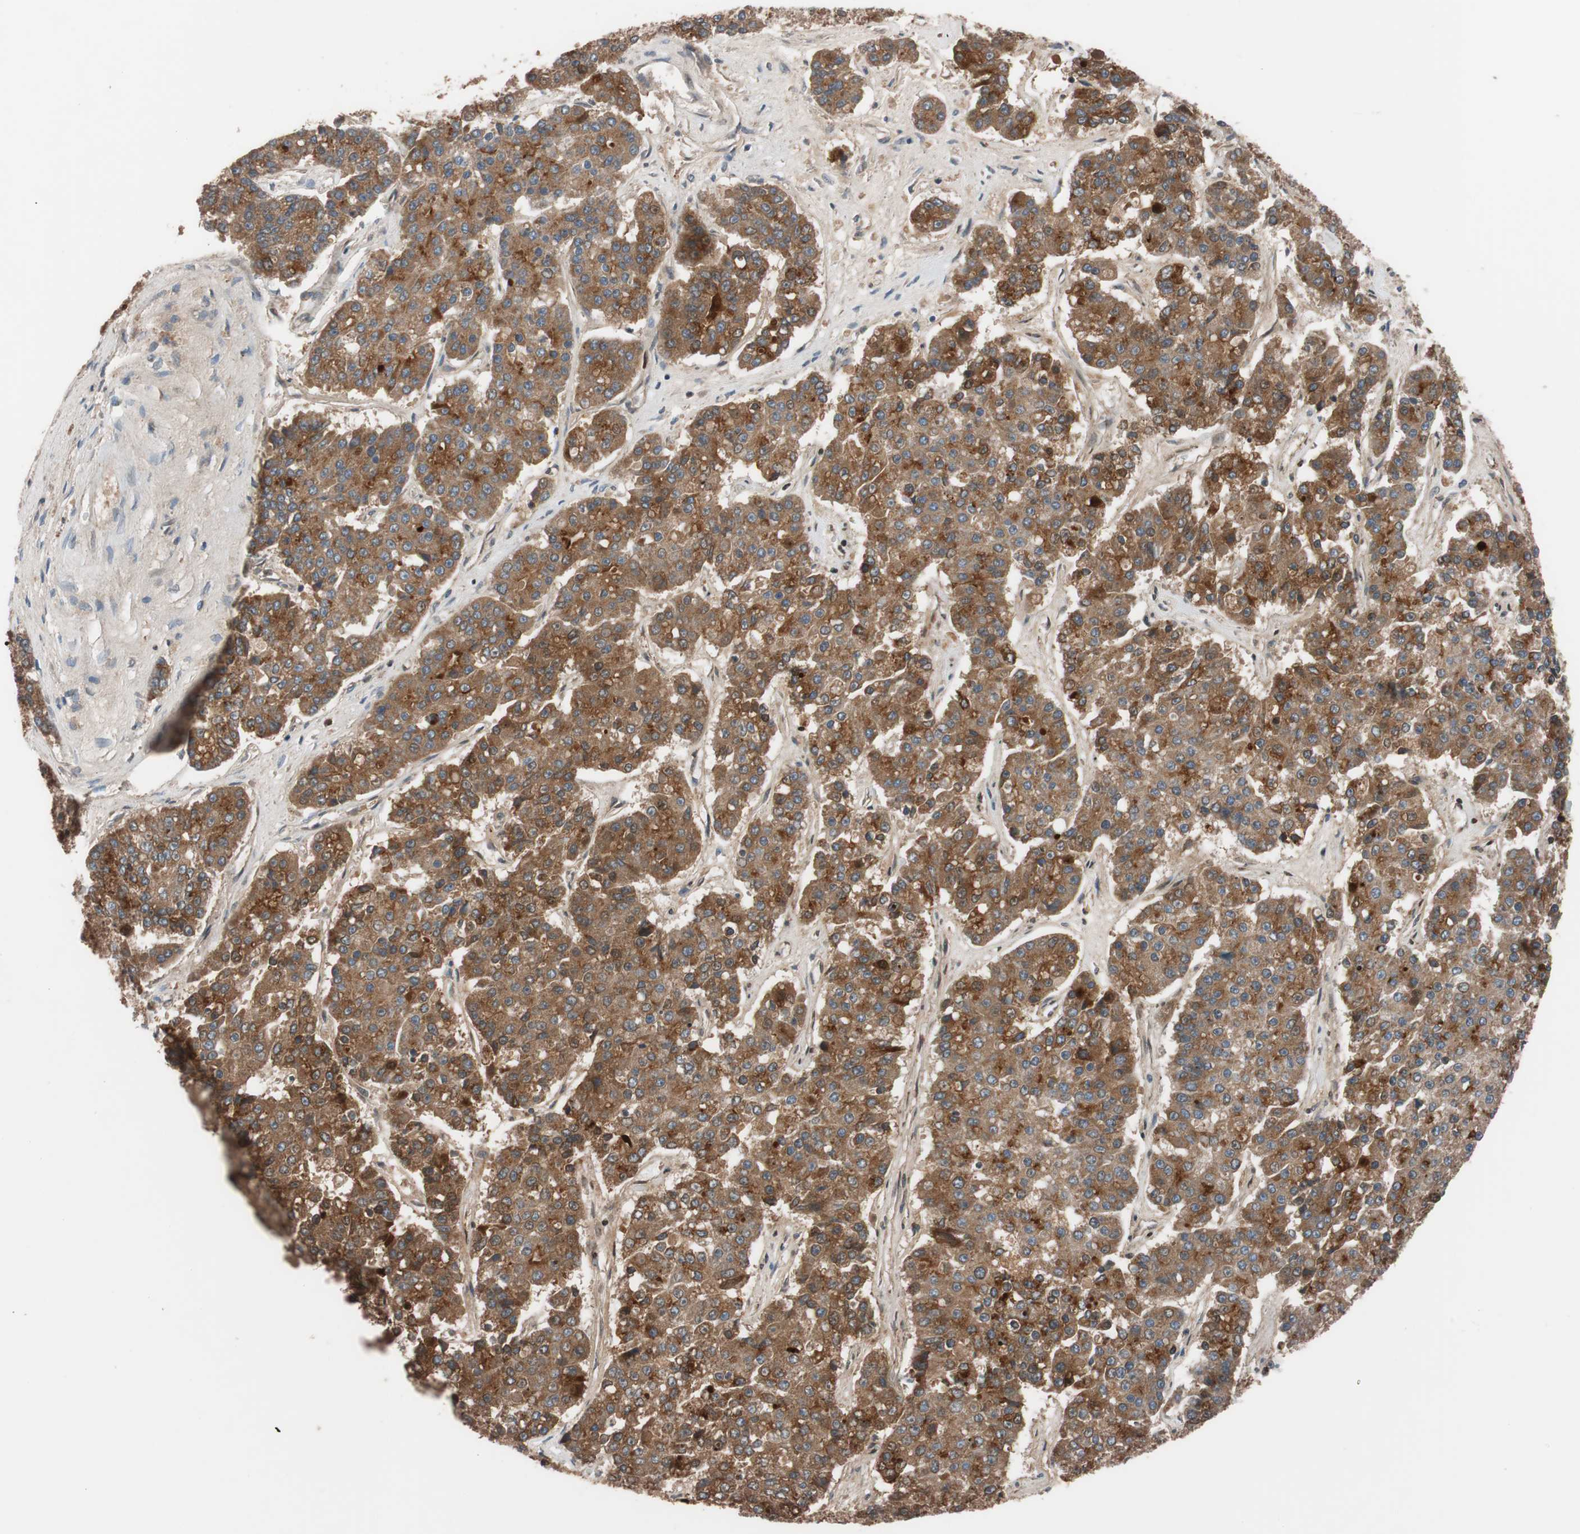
{"staining": {"intensity": "moderate", "quantity": ">75%", "location": "cytoplasmic/membranous"}, "tissue": "pancreatic cancer", "cell_type": "Tumor cells", "image_type": "cancer", "snomed": [{"axis": "morphology", "description": "Adenocarcinoma, NOS"}, {"axis": "topography", "description": "Pancreas"}], "caption": "Pancreatic cancer stained with a brown dye demonstrates moderate cytoplasmic/membranous positive staining in approximately >75% of tumor cells.", "gene": "SDC4", "patient": {"sex": "male", "age": 50}}